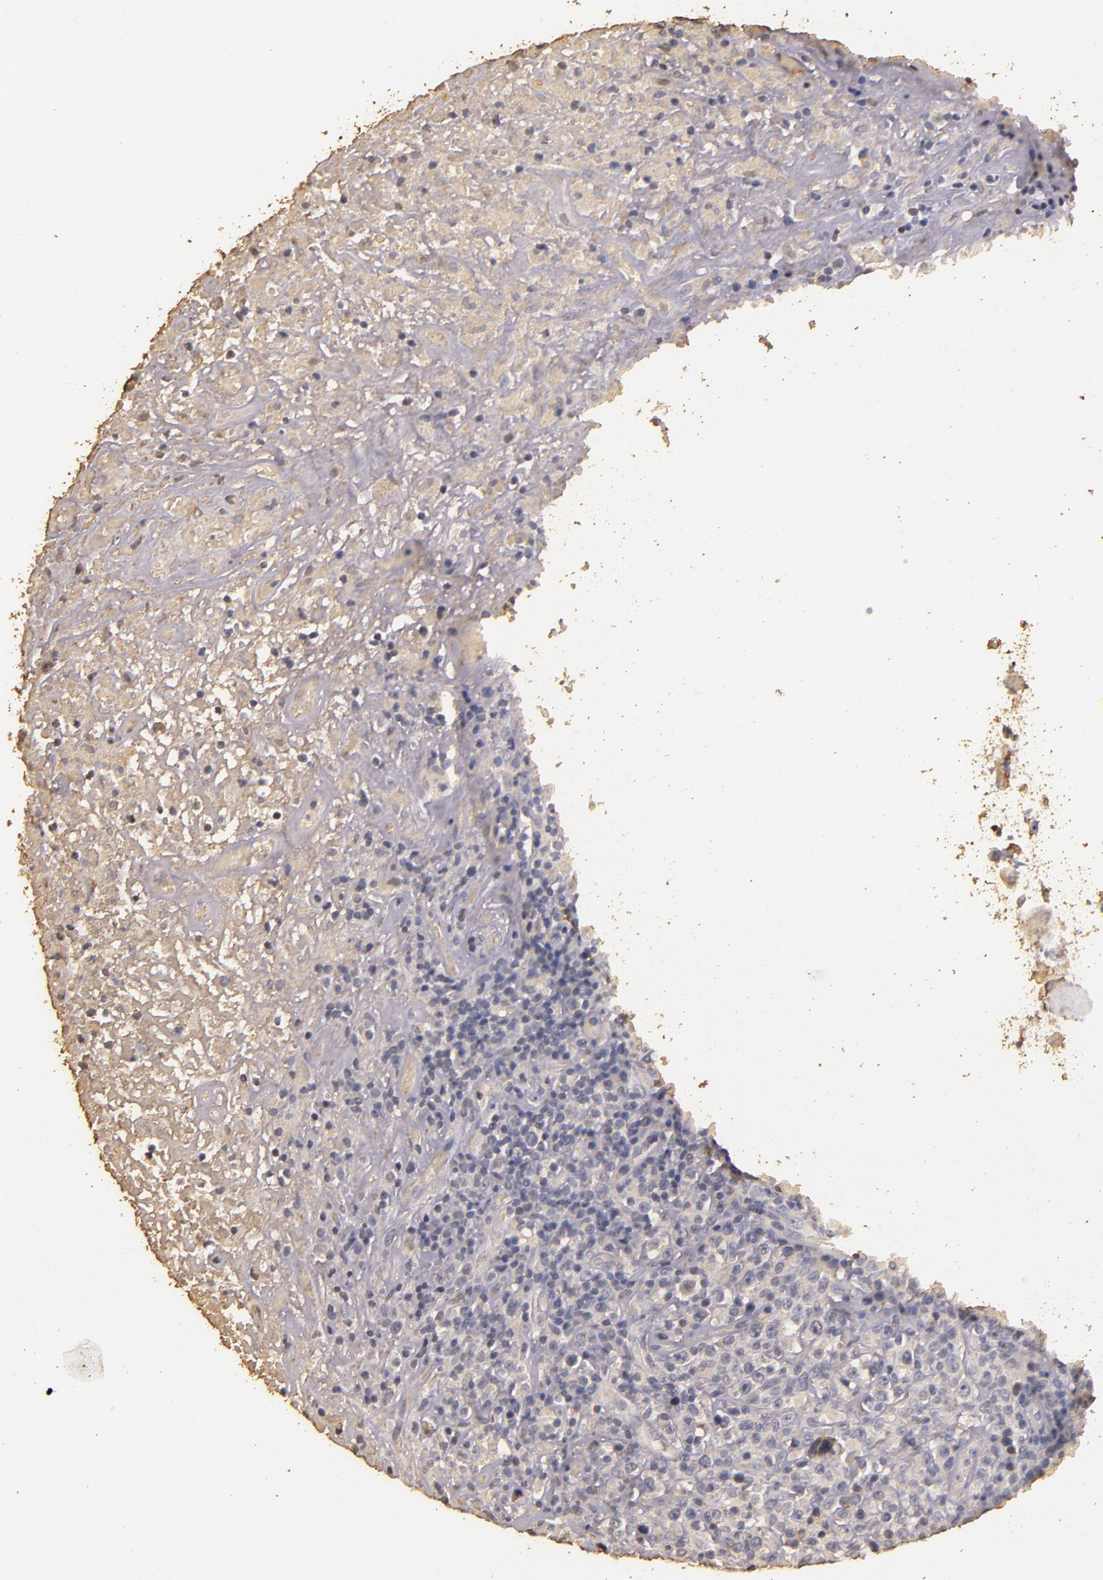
{"staining": {"intensity": "weak", "quantity": "25%-75%", "location": "cytoplasmic/membranous"}, "tissue": "lymphoma", "cell_type": "Tumor cells", "image_type": "cancer", "snomed": [{"axis": "morphology", "description": "Hodgkin's disease, NOS"}, {"axis": "topography", "description": "Lymph node"}], "caption": "The micrograph reveals immunohistochemical staining of Hodgkin's disease. There is weak cytoplasmic/membranous expression is present in about 25%-75% of tumor cells. The staining was performed using DAB (3,3'-diaminobenzidine) to visualize the protein expression in brown, while the nuclei were stained in blue with hematoxylin (Magnification: 20x).", "gene": "BCL2L13", "patient": {"sex": "male", "age": 46}}